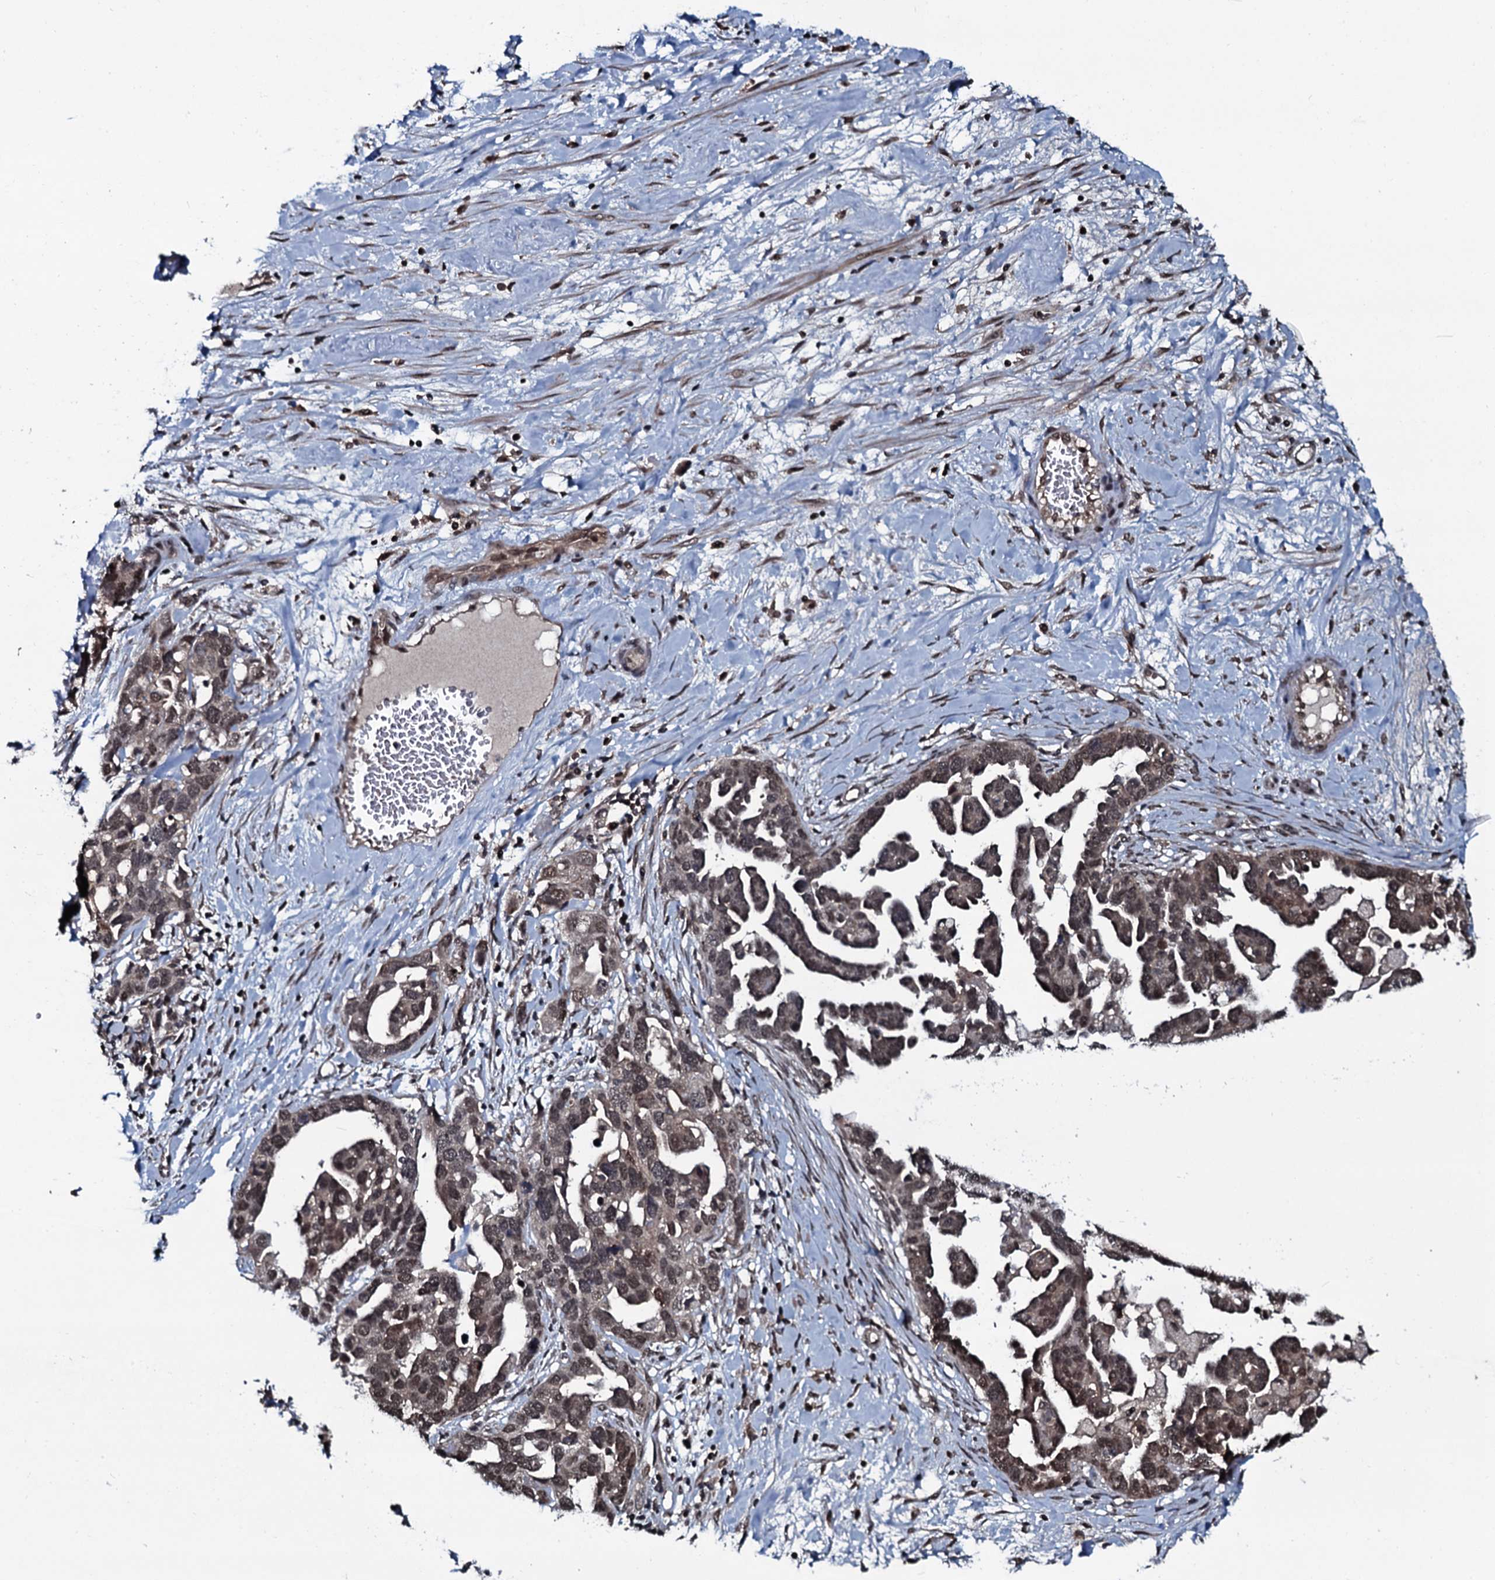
{"staining": {"intensity": "moderate", "quantity": ">75%", "location": "nuclear"}, "tissue": "ovarian cancer", "cell_type": "Tumor cells", "image_type": "cancer", "snomed": [{"axis": "morphology", "description": "Cystadenocarcinoma, serous, NOS"}, {"axis": "topography", "description": "Ovary"}], "caption": "Moderate nuclear staining is appreciated in about >75% of tumor cells in ovarian cancer (serous cystadenocarcinoma).", "gene": "HDDC3", "patient": {"sex": "female", "age": 54}}